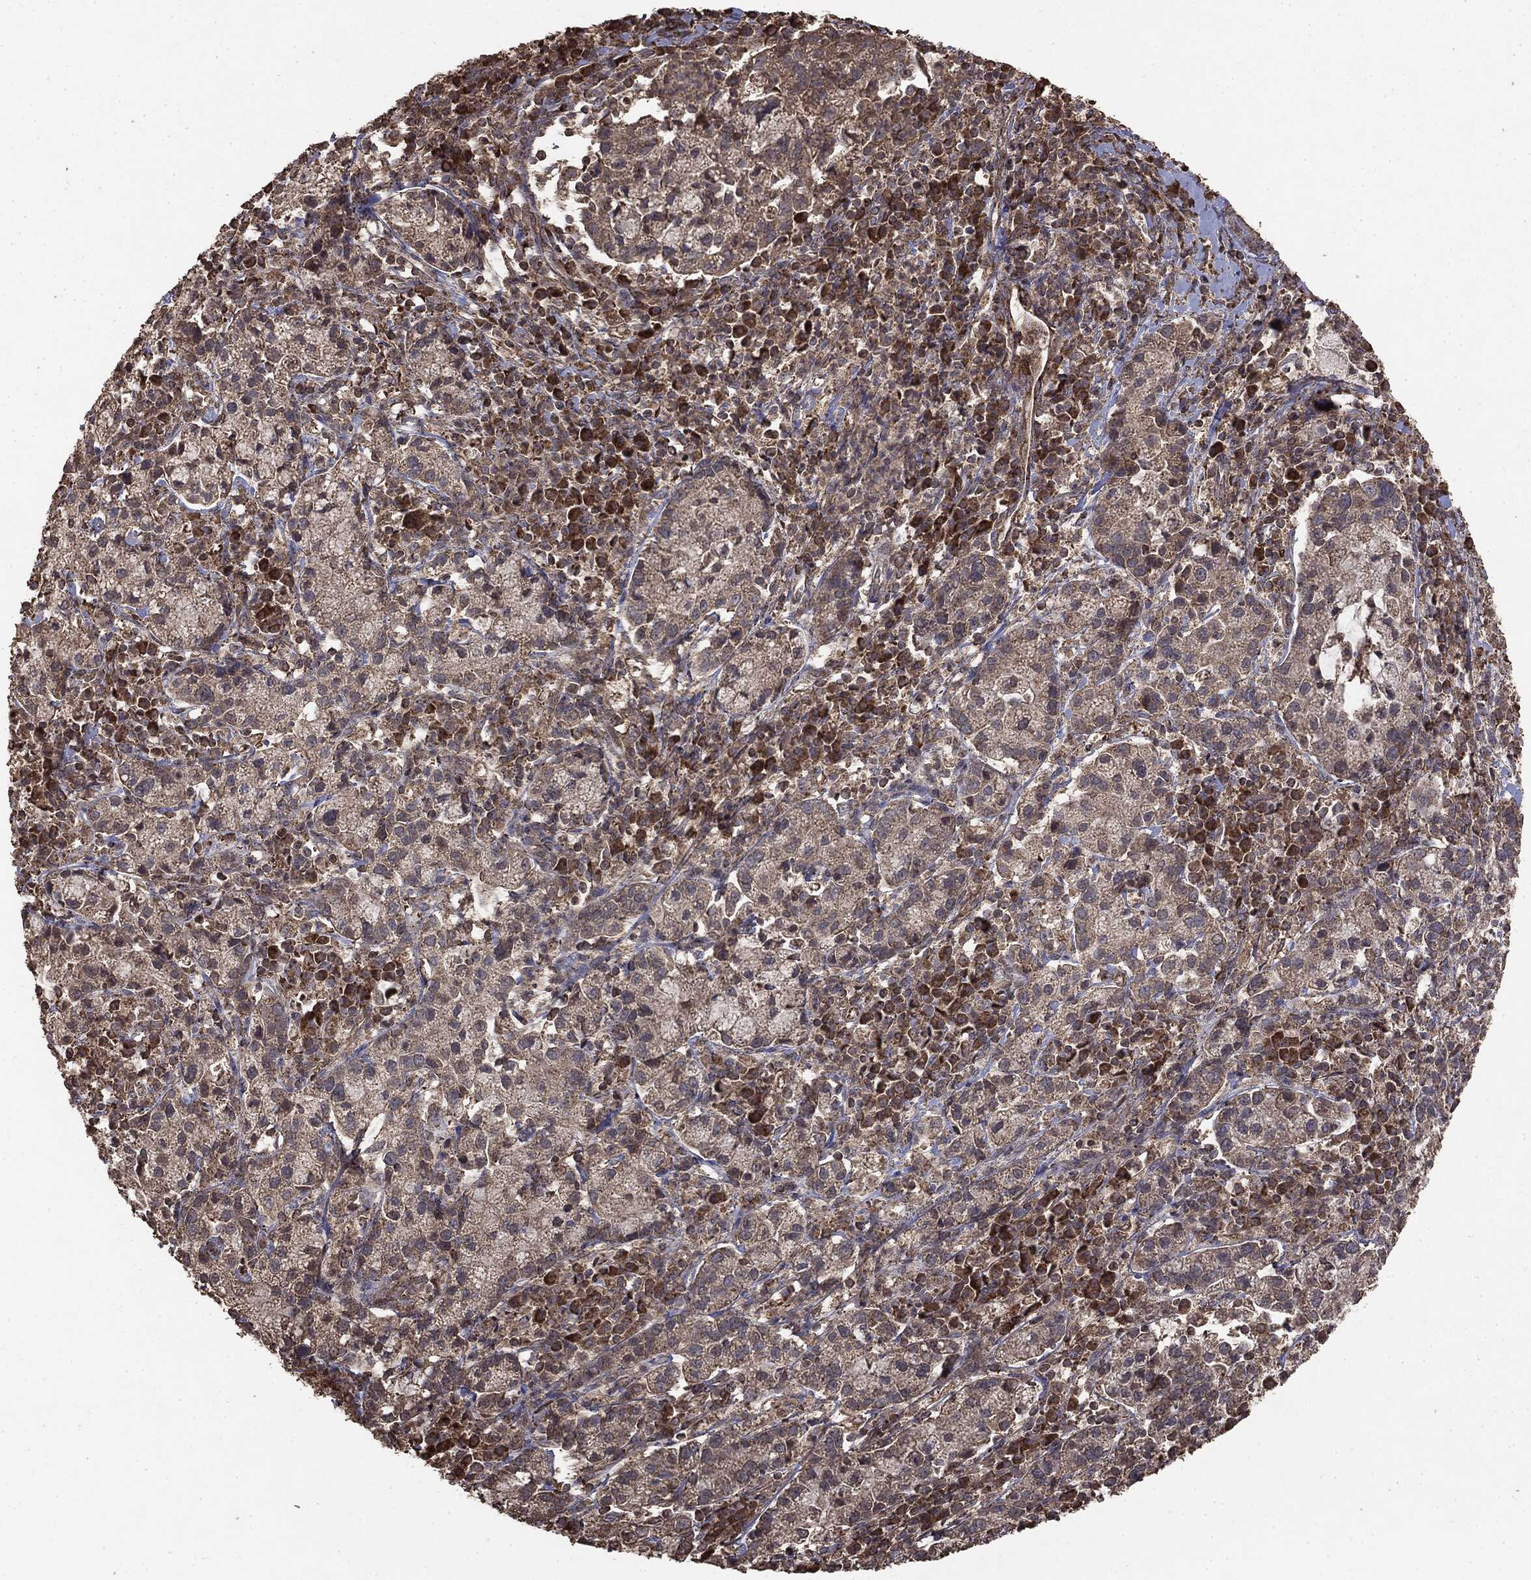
{"staining": {"intensity": "negative", "quantity": "none", "location": "none"}, "tissue": "cervical cancer", "cell_type": "Tumor cells", "image_type": "cancer", "snomed": [{"axis": "morphology", "description": "Normal tissue, NOS"}, {"axis": "morphology", "description": "Adenocarcinoma, NOS"}, {"axis": "topography", "description": "Cervix"}], "caption": "Immunohistochemical staining of cervical adenocarcinoma demonstrates no significant positivity in tumor cells.", "gene": "MTOR", "patient": {"sex": "female", "age": 44}}